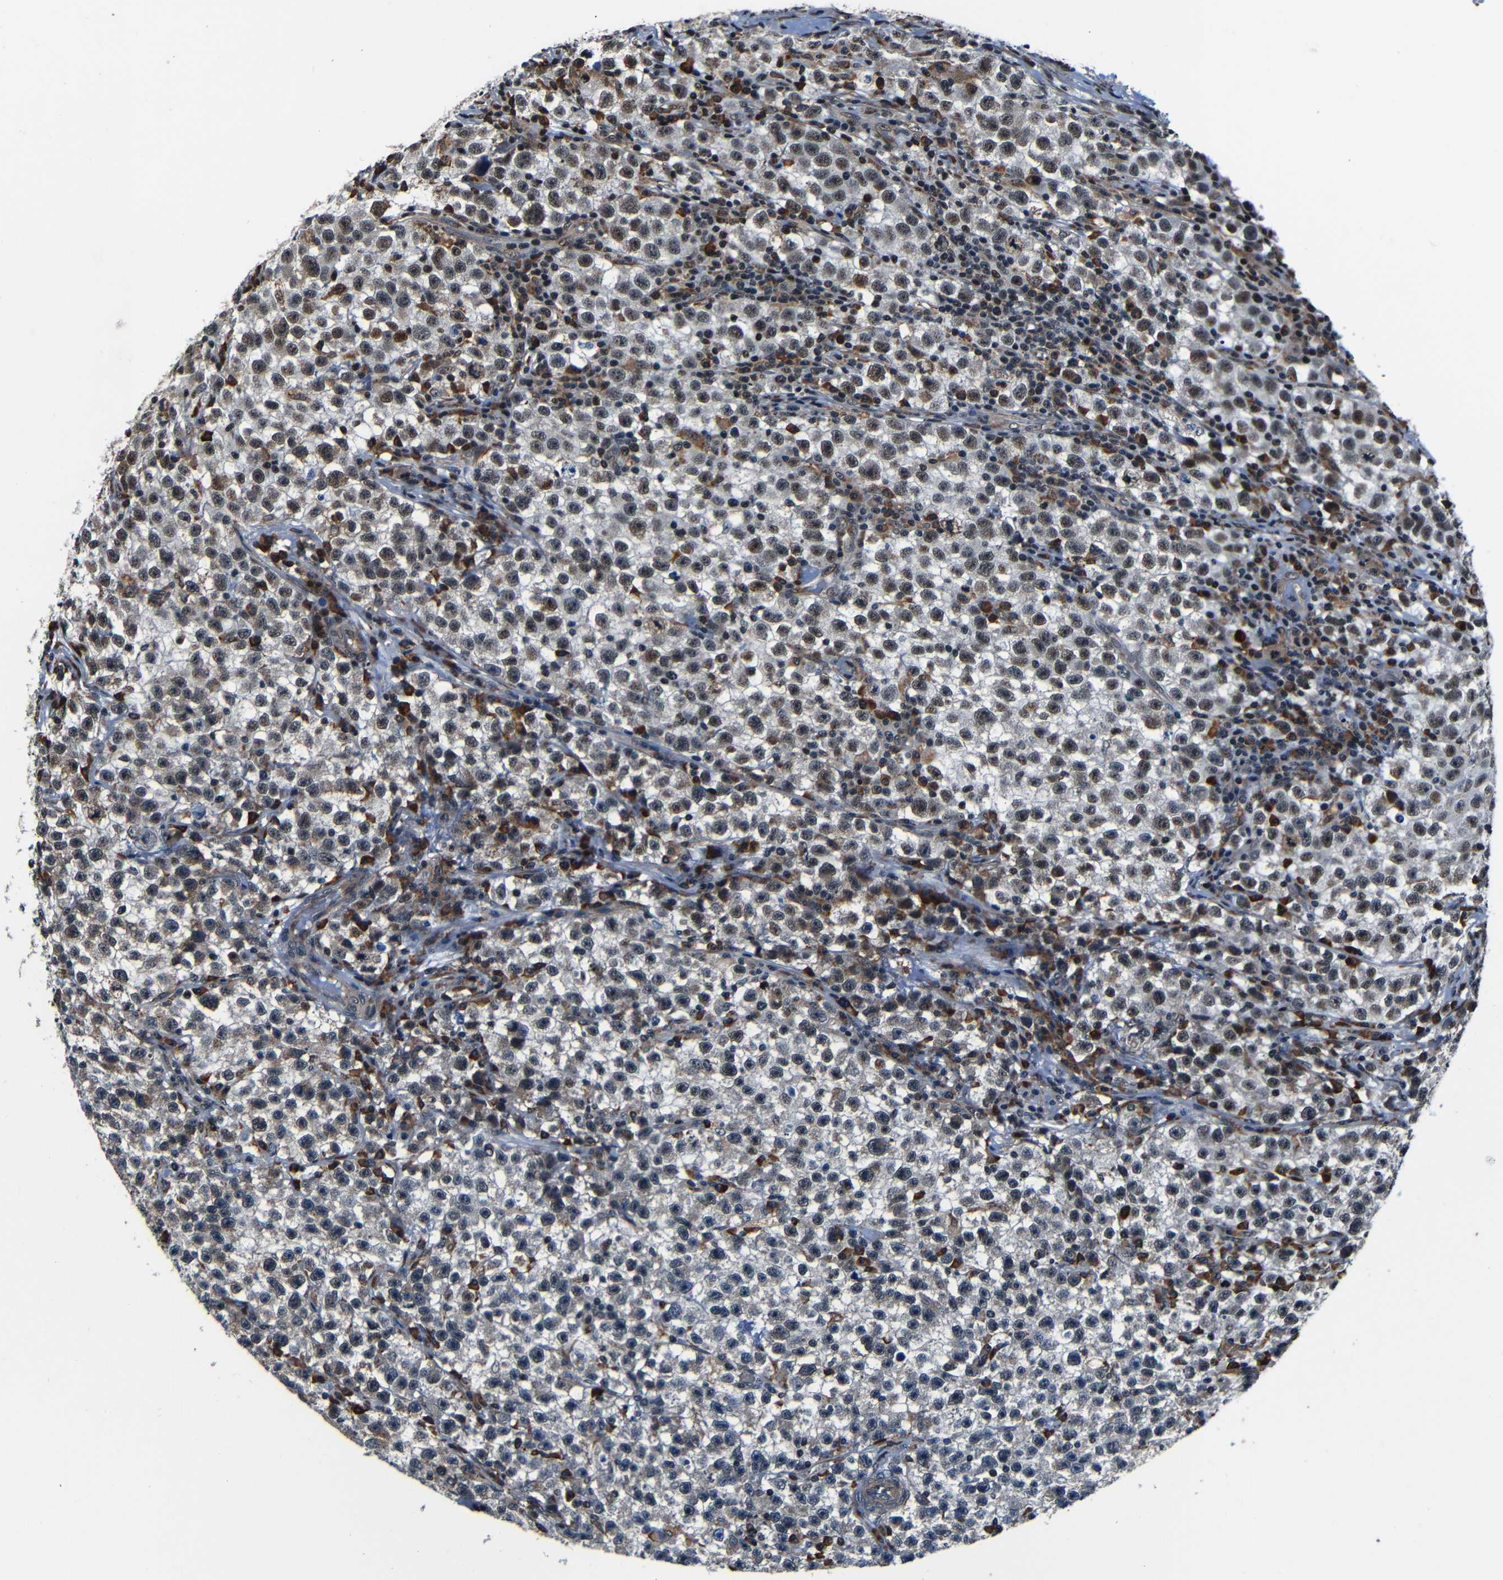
{"staining": {"intensity": "weak", "quantity": "25%-75%", "location": "nuclear"}, "tissue": "testis cancer", "cell_type": "Tumor cells", "image_type": "cancer", "snomed": [{"axis": "morphology", "description": "Seminoma, NOS"}, {"axis": "topography", "description": "Testis"}], "caption": "High-power microscopy captured an IHC micrograph of seminoma (testis), revealing weak nuclear positivity in about 25%-75% of tumor cells.", "gene": "NCBP3", "patient": {"sex": "male", "age": 22}}